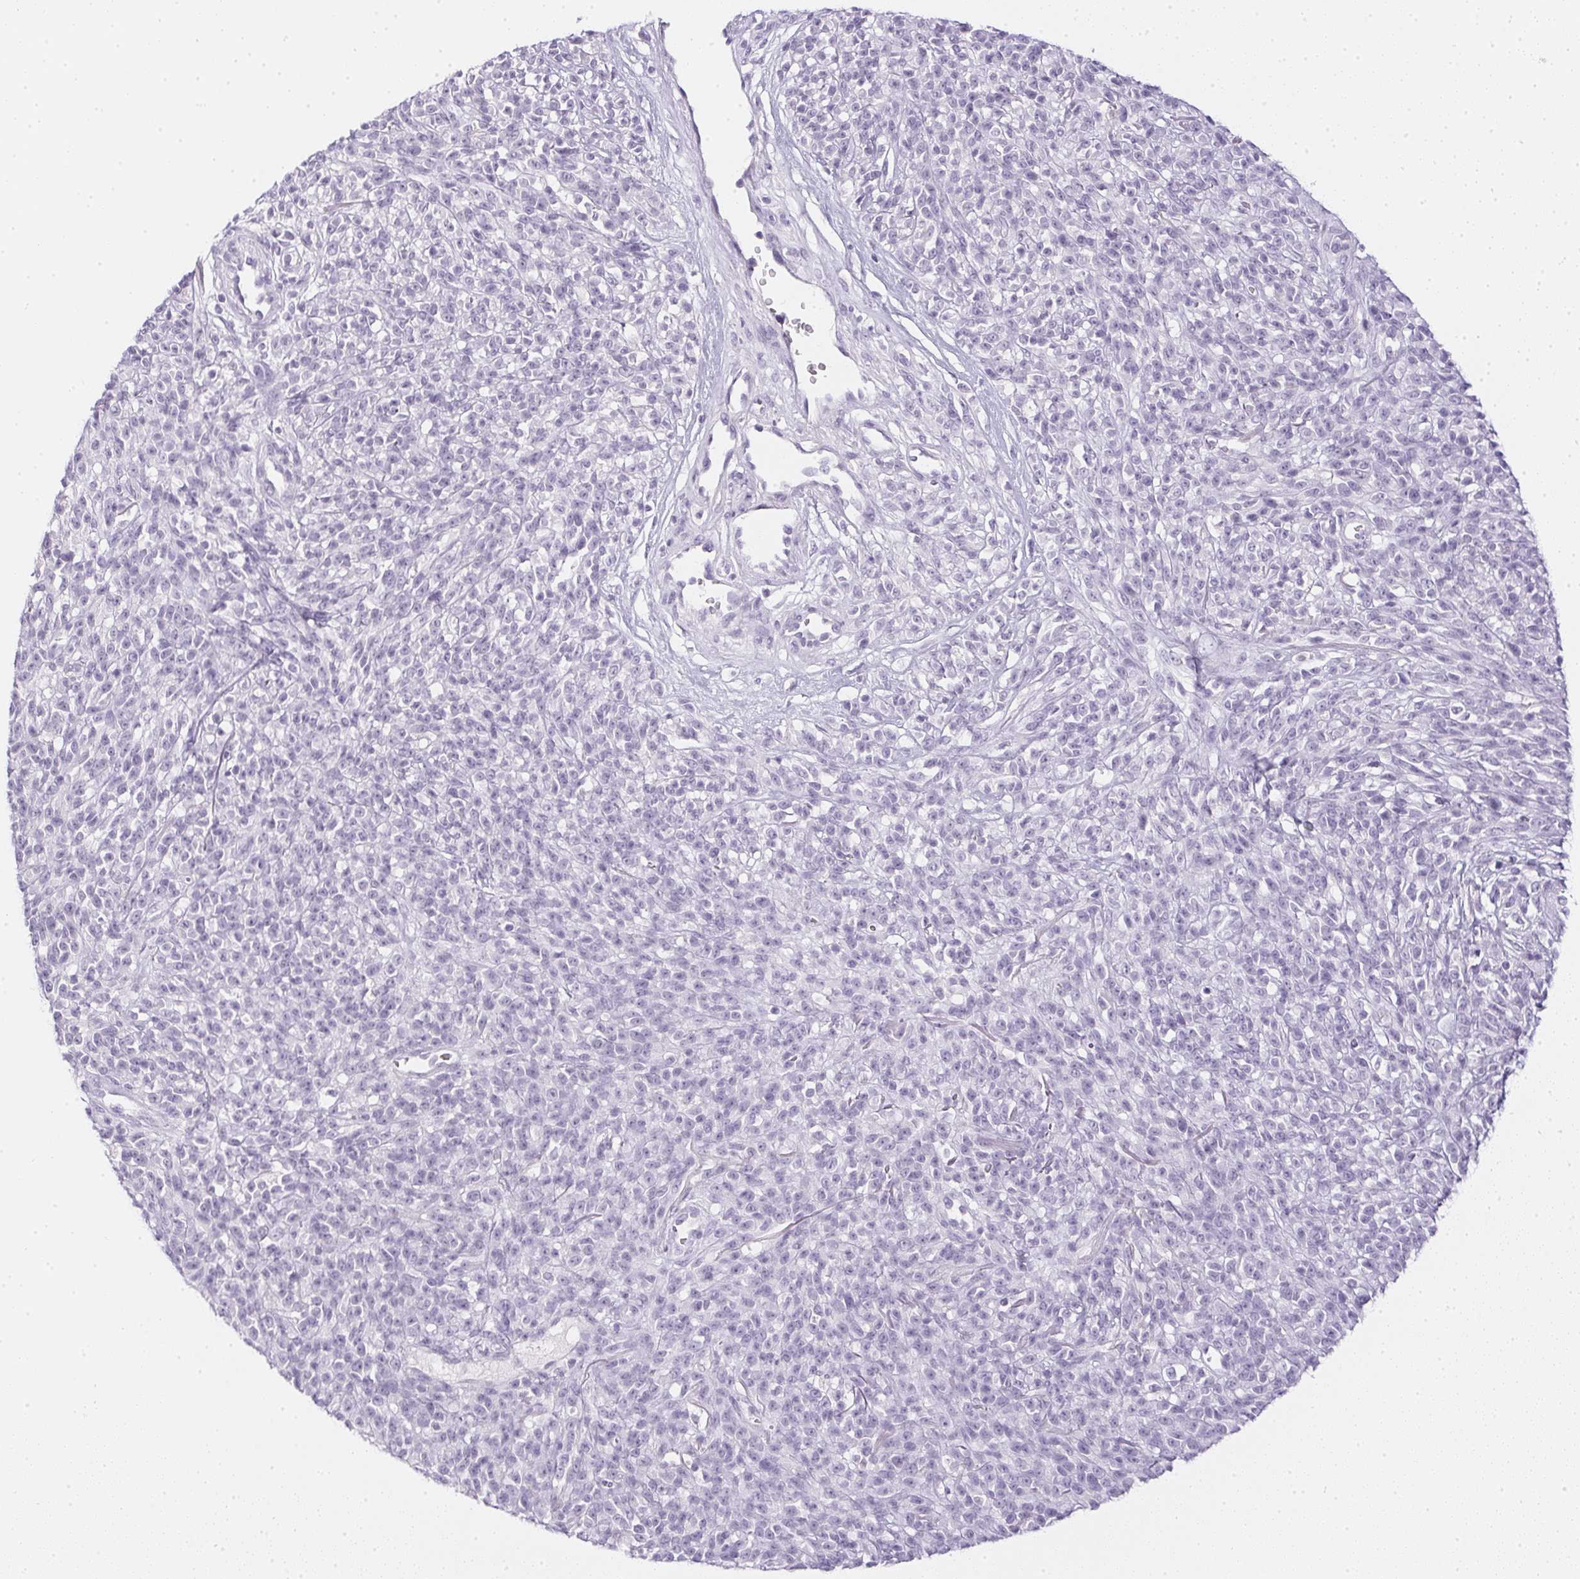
{"staining": {"intensity": "negative", "quantity": "none", "location": "none"}, "tissue": "melanoma", "cell_type": "Tumor cells", "image_type": "cancer", "snomed": [{"axis": "morphology", "description": "Malignant melanoma, NOS"}, {"axis": "topography", "description": "Skin"}, {"axis": "topography", "description": "Skin of trunk"}], "caption": "Immunohistochemistry of human malignant melanoma shows no positivity in tumor cells. Nuclei are stained in blue.", "gene": "PPY", "patient": {"sex": "male", "age": 74}}